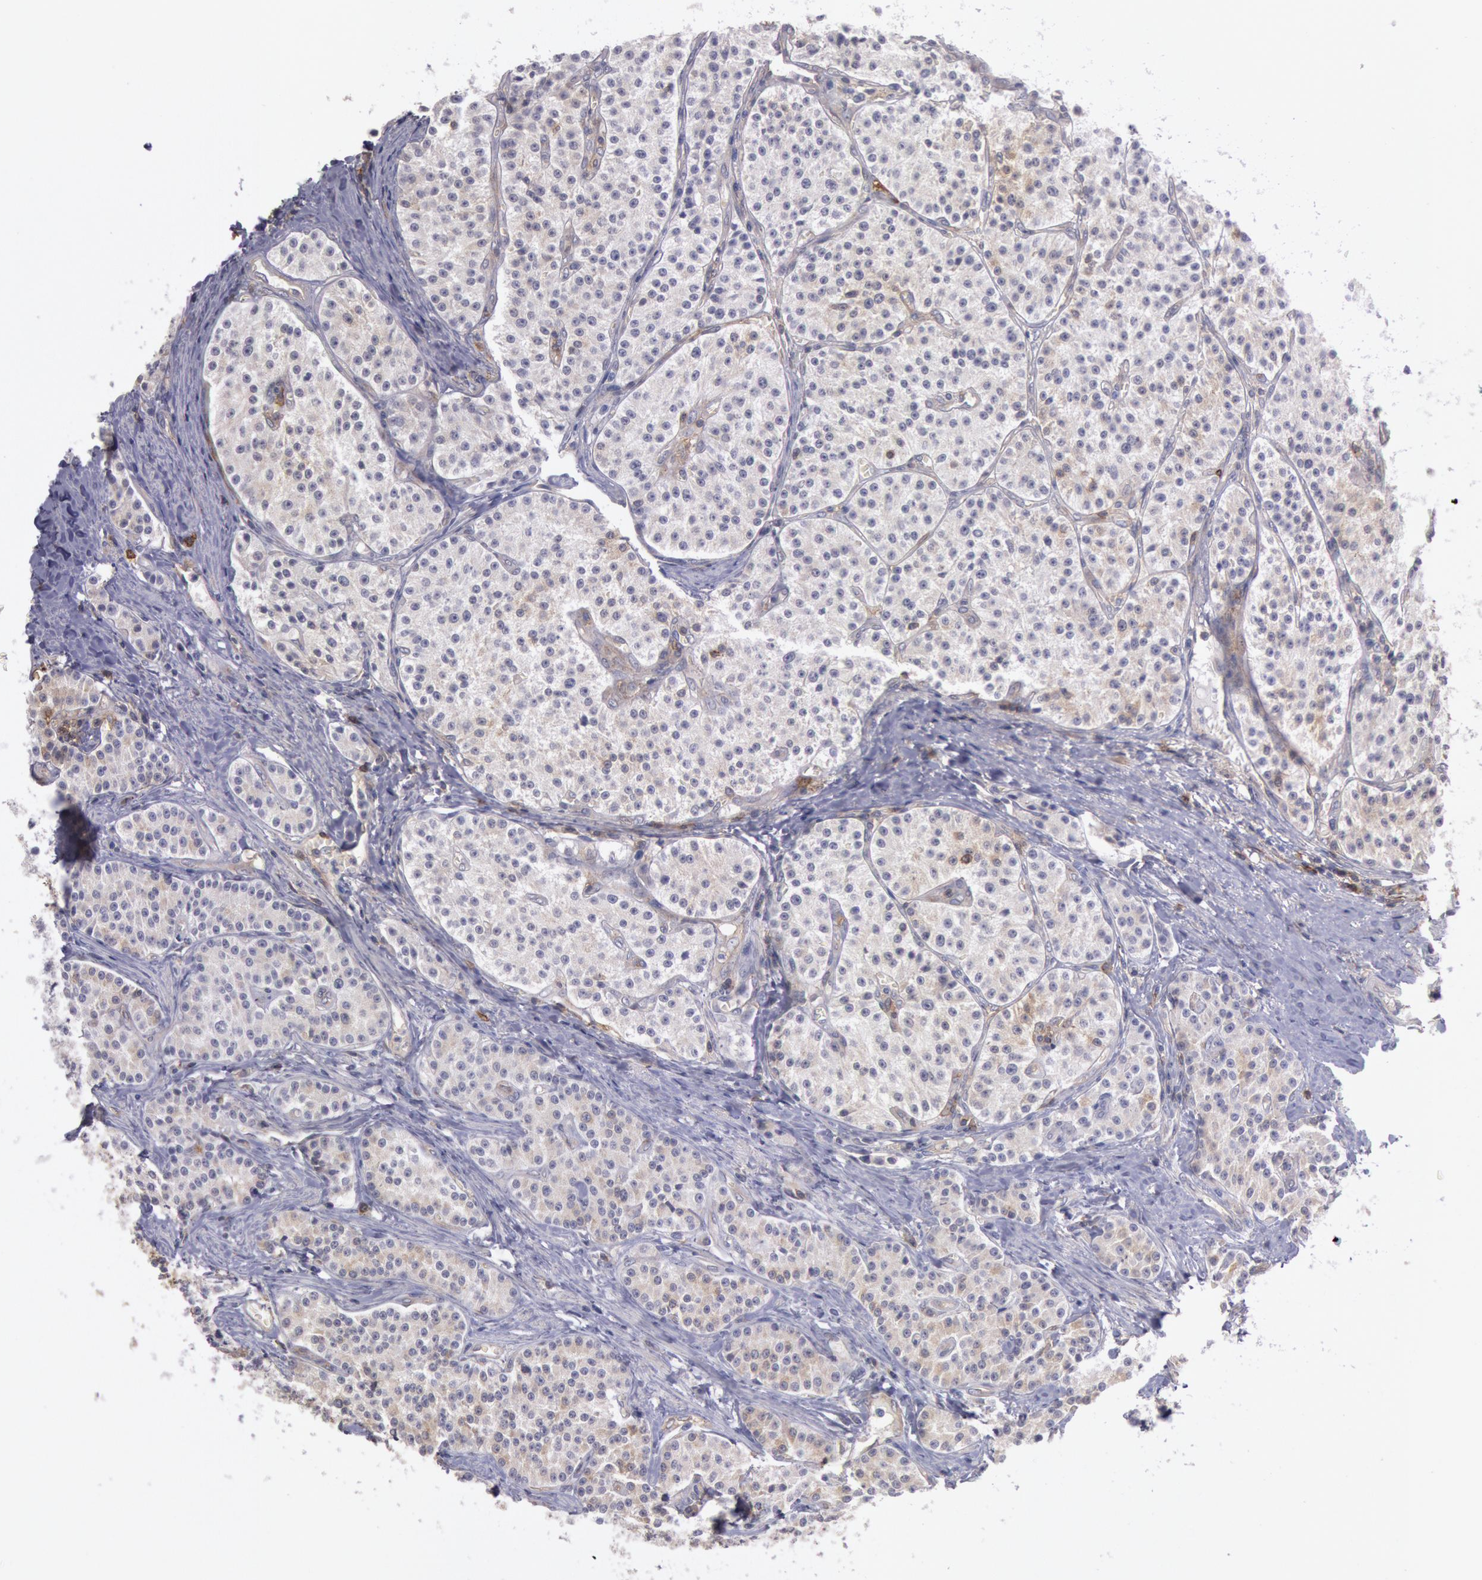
{"staining": {"intensity": "weak", "quantity": ">75%", "location": "cytoplasmic/membranous"}, "tissue": "carcinoid", "cell_type": "Tumor cells", "image_type": "cancer", "snomed": [{"axis": "morphology", "description": "Carcinoid, malignant, NOS"}, {"axis": "topography", "description": "Stomach"}], "caption": "A brown stain highlights weak cytoplasmic/membranous positivity of a protein in carcinoid tumor cells. (DAB (3,3'-diaminobenzidine) = brown stain, brightfield microscopy at high magnification).", "gene": "TRIB2", "patient": {"sex": "female", "age": 76}}